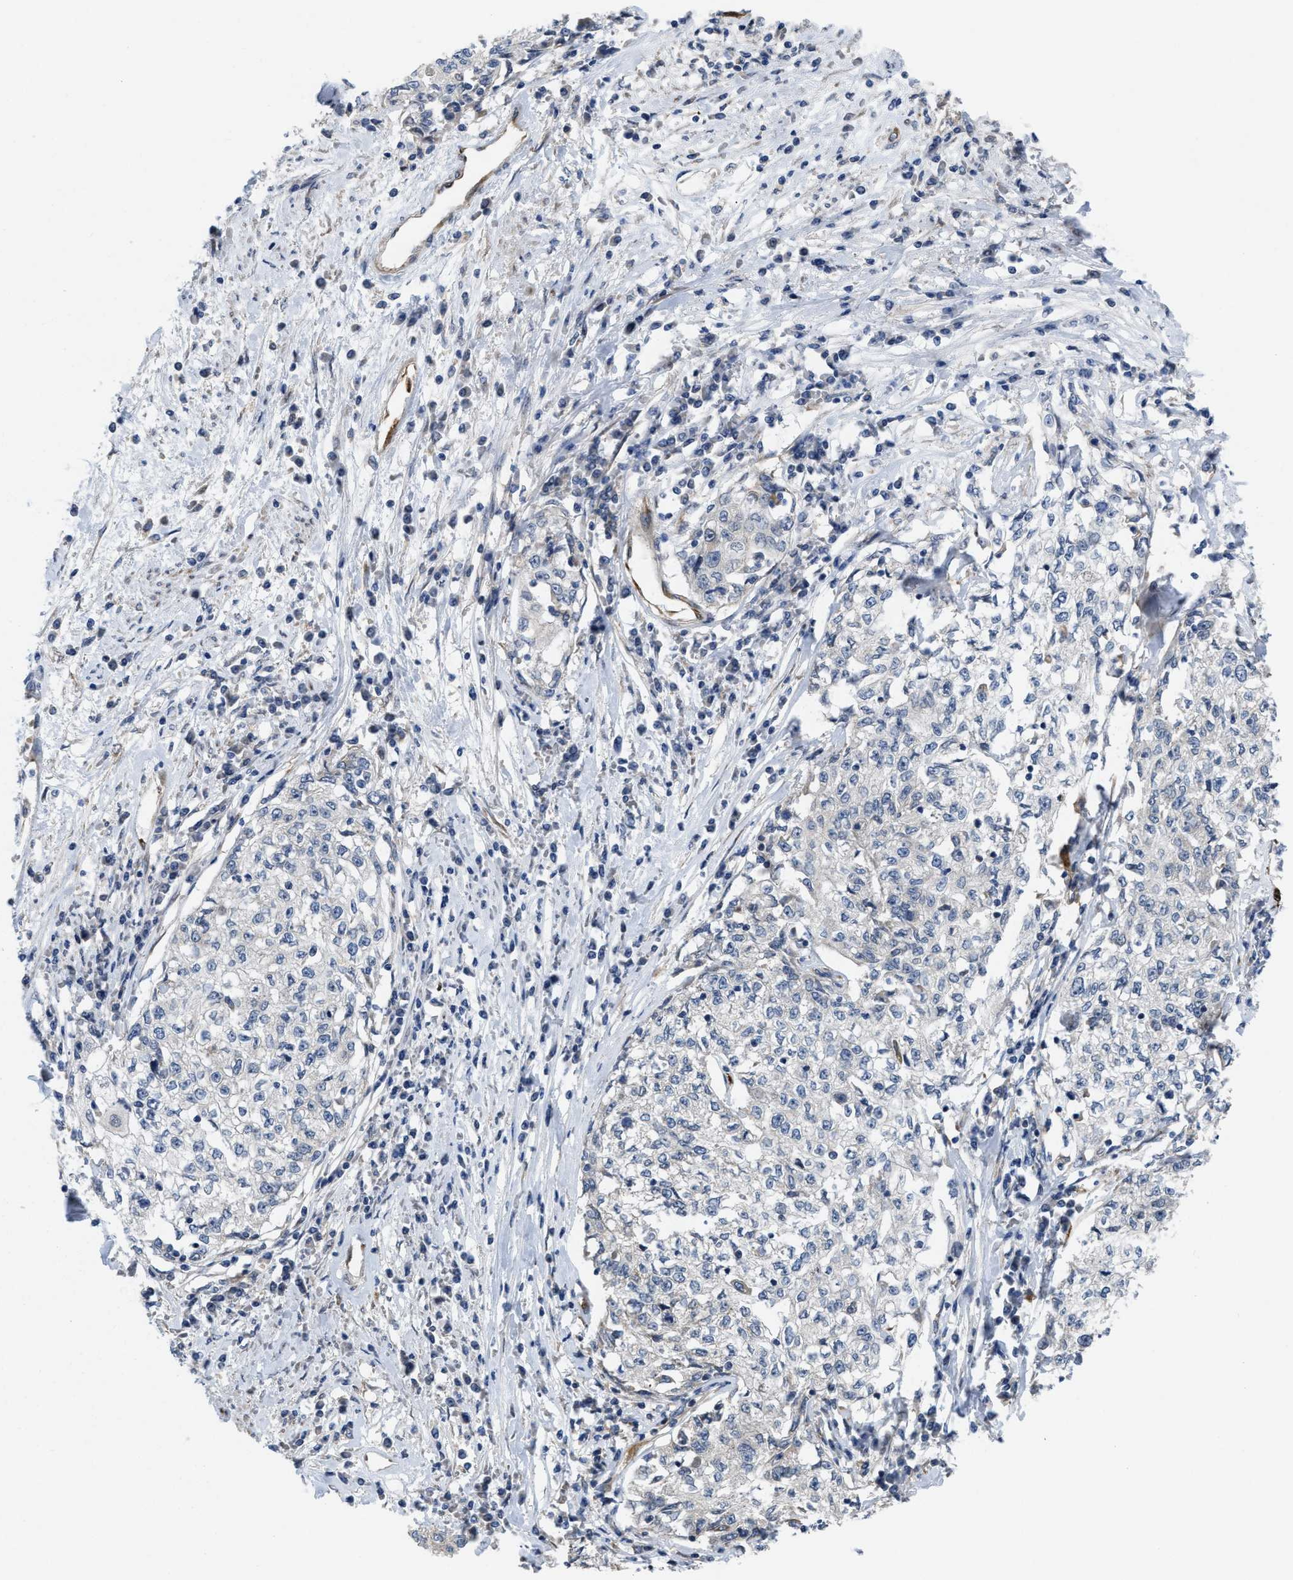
{"staining": {"intensity": "negative", "quantity": "none", "location": "none"}, "tissue": "cervical cancer", "cell_type": "Tumor cells", "image_type": "cancer", "snomed": [{"axis": "morphology", "description": "Squamous cell carcinoma, NOS"}, {"axis": "topography", "description": "Cervix"}], "caption": "Immunohistochemistry of cervical squamous cell carcinoma reveals no positivity in tumor cells.", "gene": "EOGT", "patient": {"sex": "female", "age": 57}}